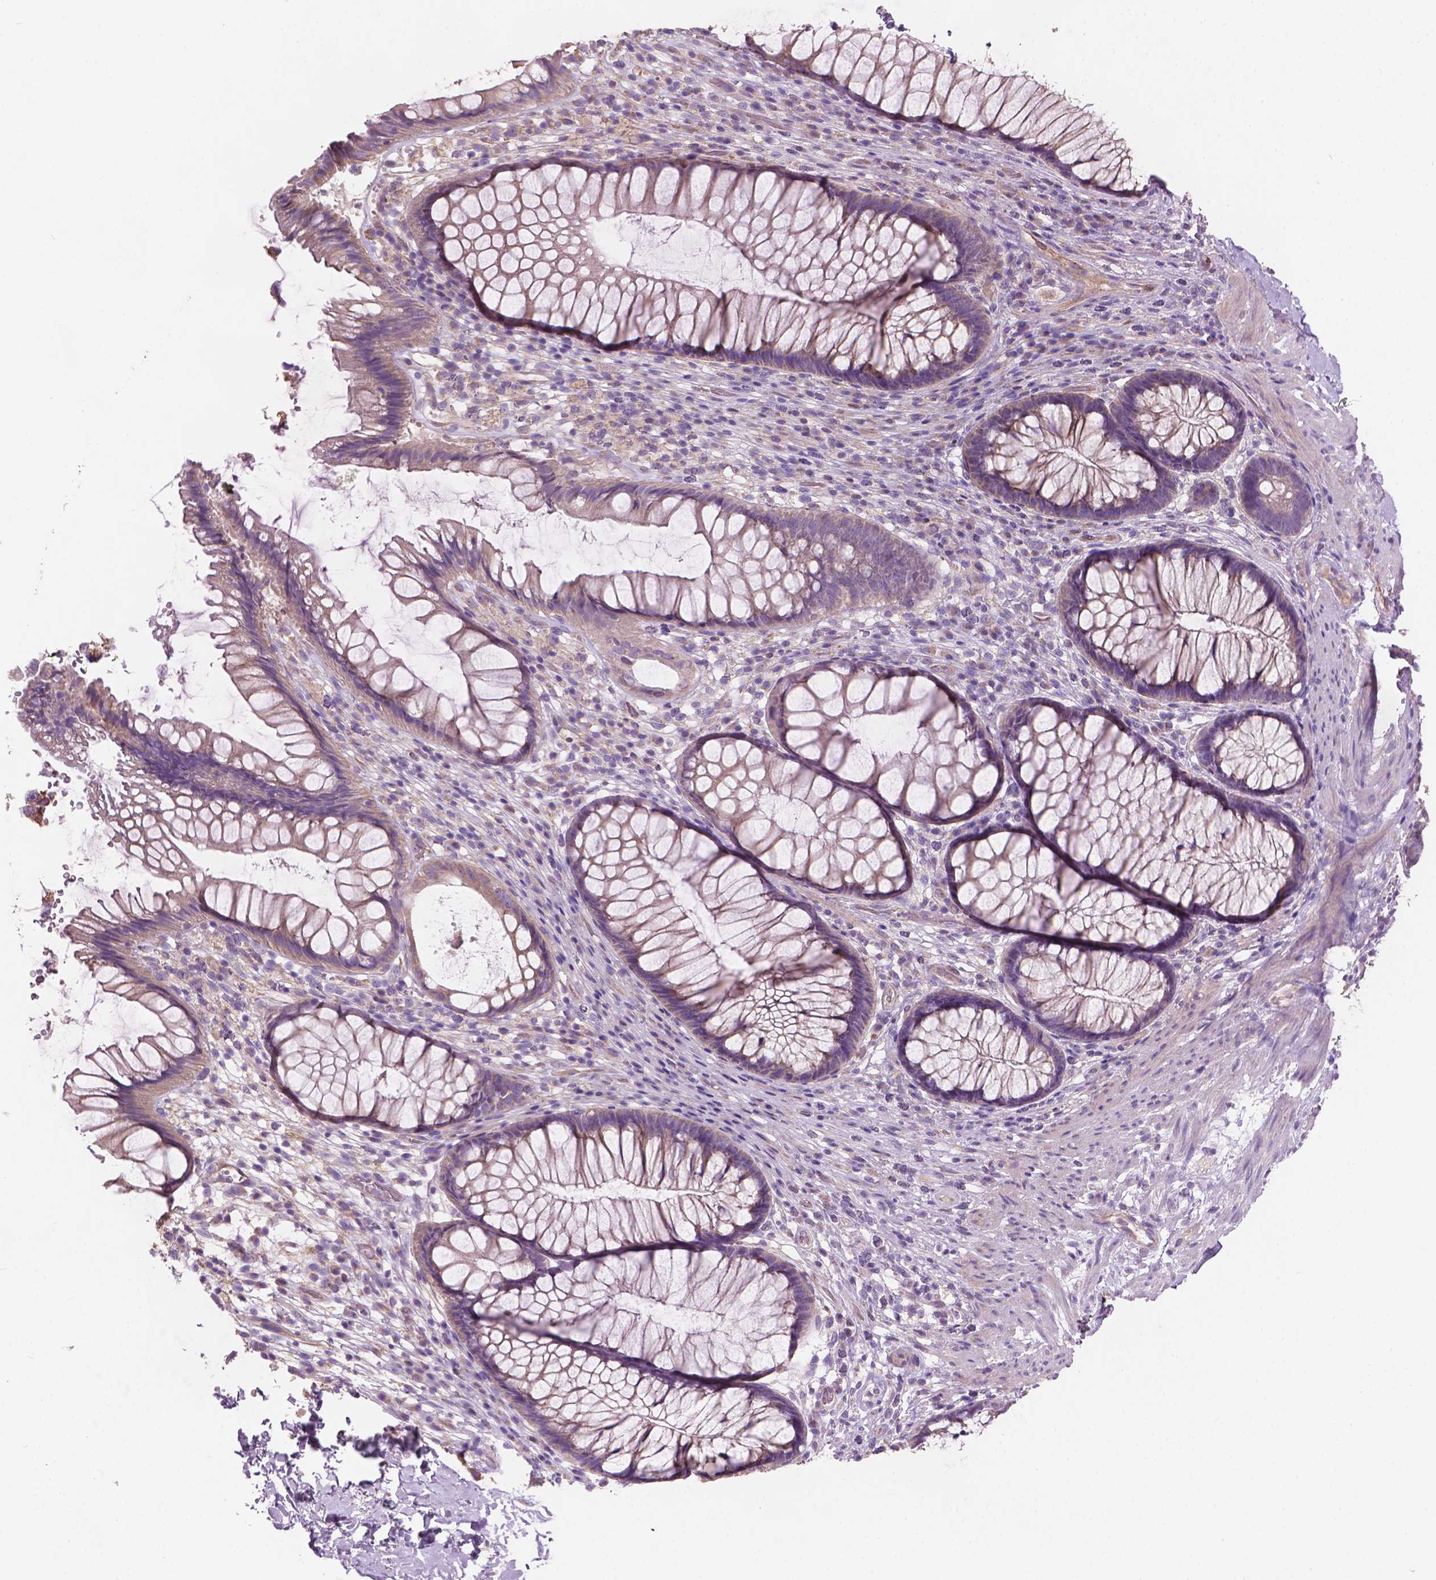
{"staining": {"intensity": "weak", "quantity": "25%-75%", "location": "cytoplasmic/membranous"}, "tissue": "rectum", "cell_type": "Glandular cells", "image_type": "normal", "snomed": [{"axis": "morphology", "description": "Normal tissue, NOS"}, {"axis": "topography", "description": "Smooth muscle"}, {"axis": "topography", "description": "Rectum"}], "caption": "The immunohistochemical stain shows weak cytoplasmic/membranous staining in glandular cells of benign rectum.", "gene": "TTC29", "patient": {"sex": "male", "age": 53}}